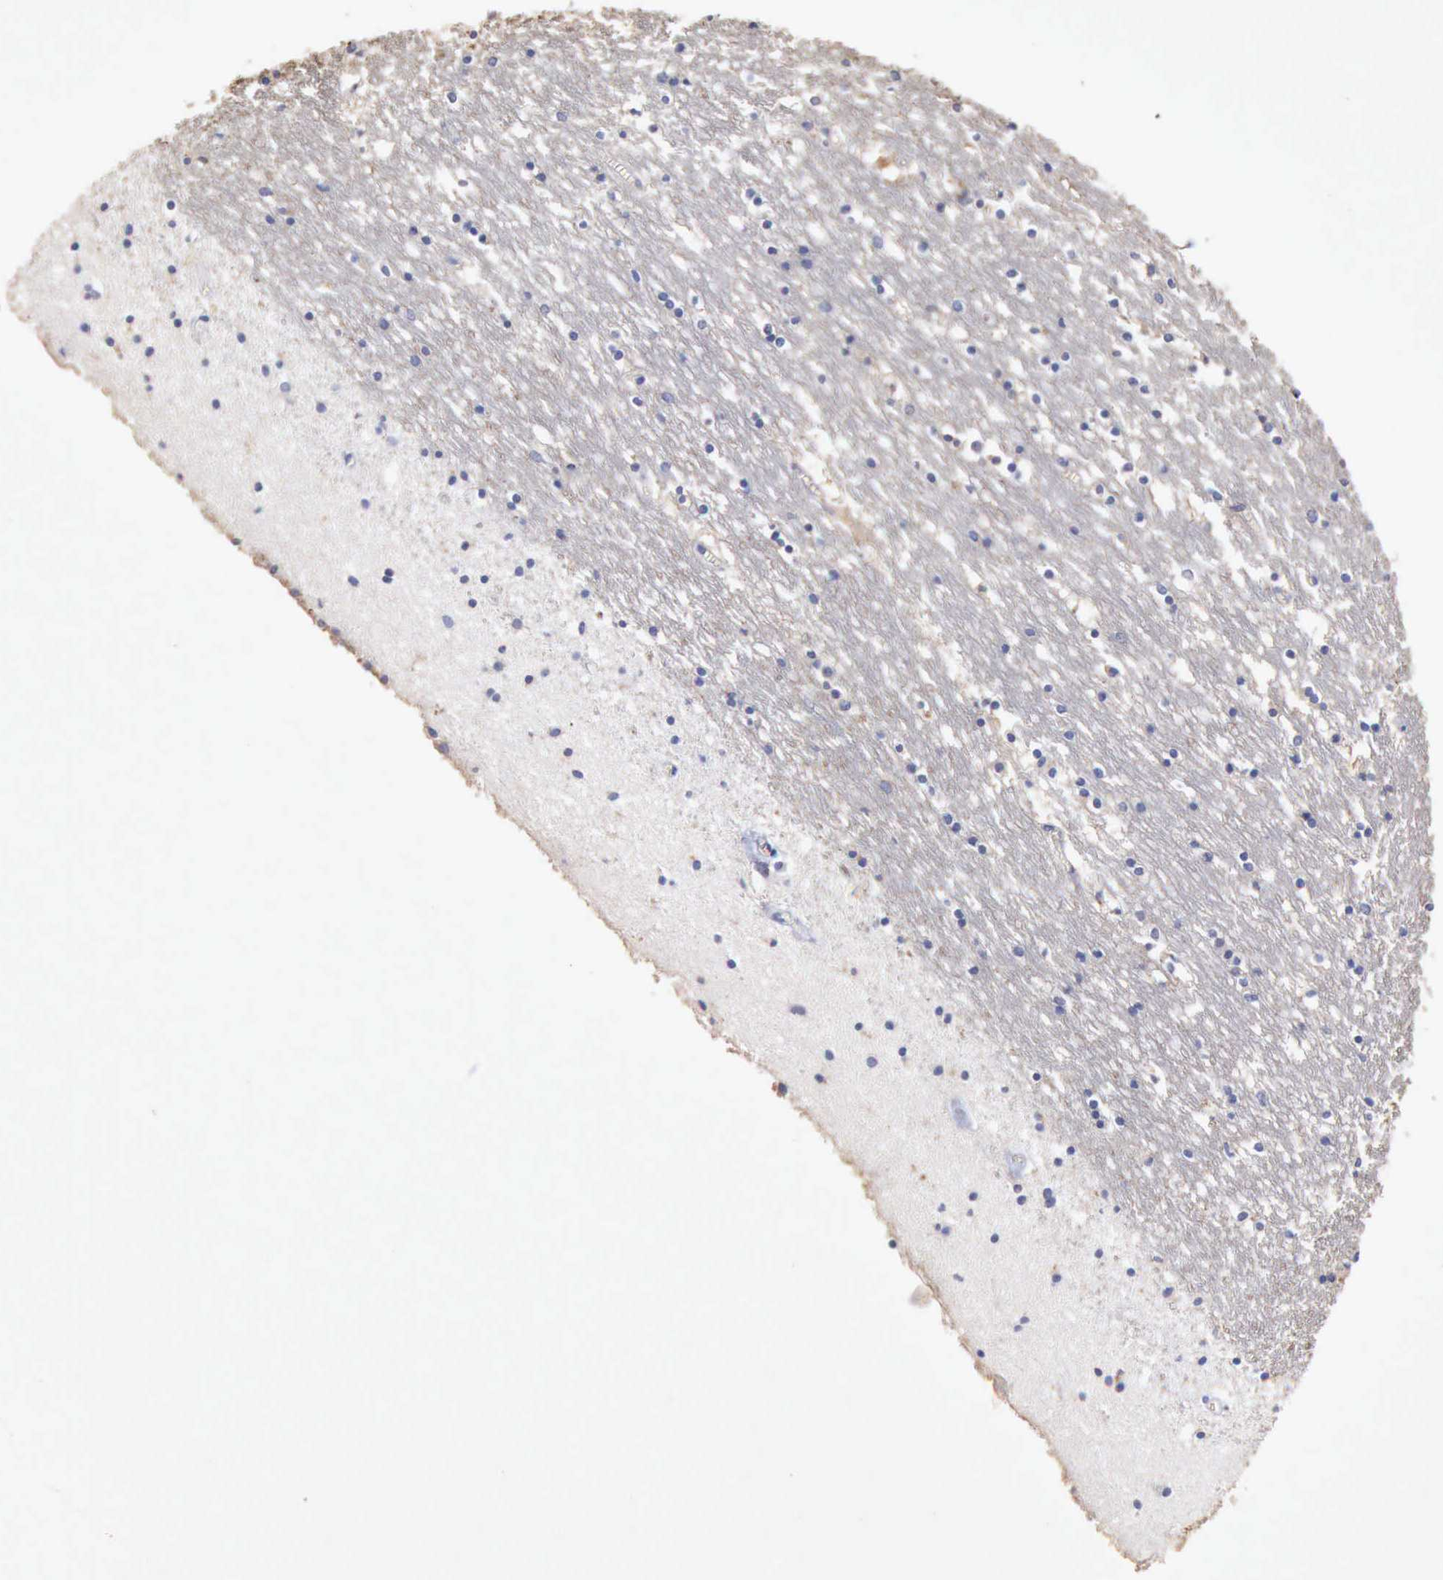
{"staining": {"intensity": "negative", "quantity": "none", "location": "none"}, "tissue": "caudate", "cell_type": "Glial cells", "image_type": "normal", "snomed": [{"axis": "morphology", "description": "Normal tissue, NOS"}, {"axis": "topography", "description": "Lateral ventricle wall"}], "caption": "High magnification brightfield microscopy of normal caudate stained with DAB (brown) and counterstained with hematoxylin (blue): glial cells show no significant staining. (Stains: DAB IHC with hematoxylin counter stain, Microscopy: brightfield microscopy at high magnification).", "gene": "KRT6B", "patient": {"sex": "male", "age": 45}}